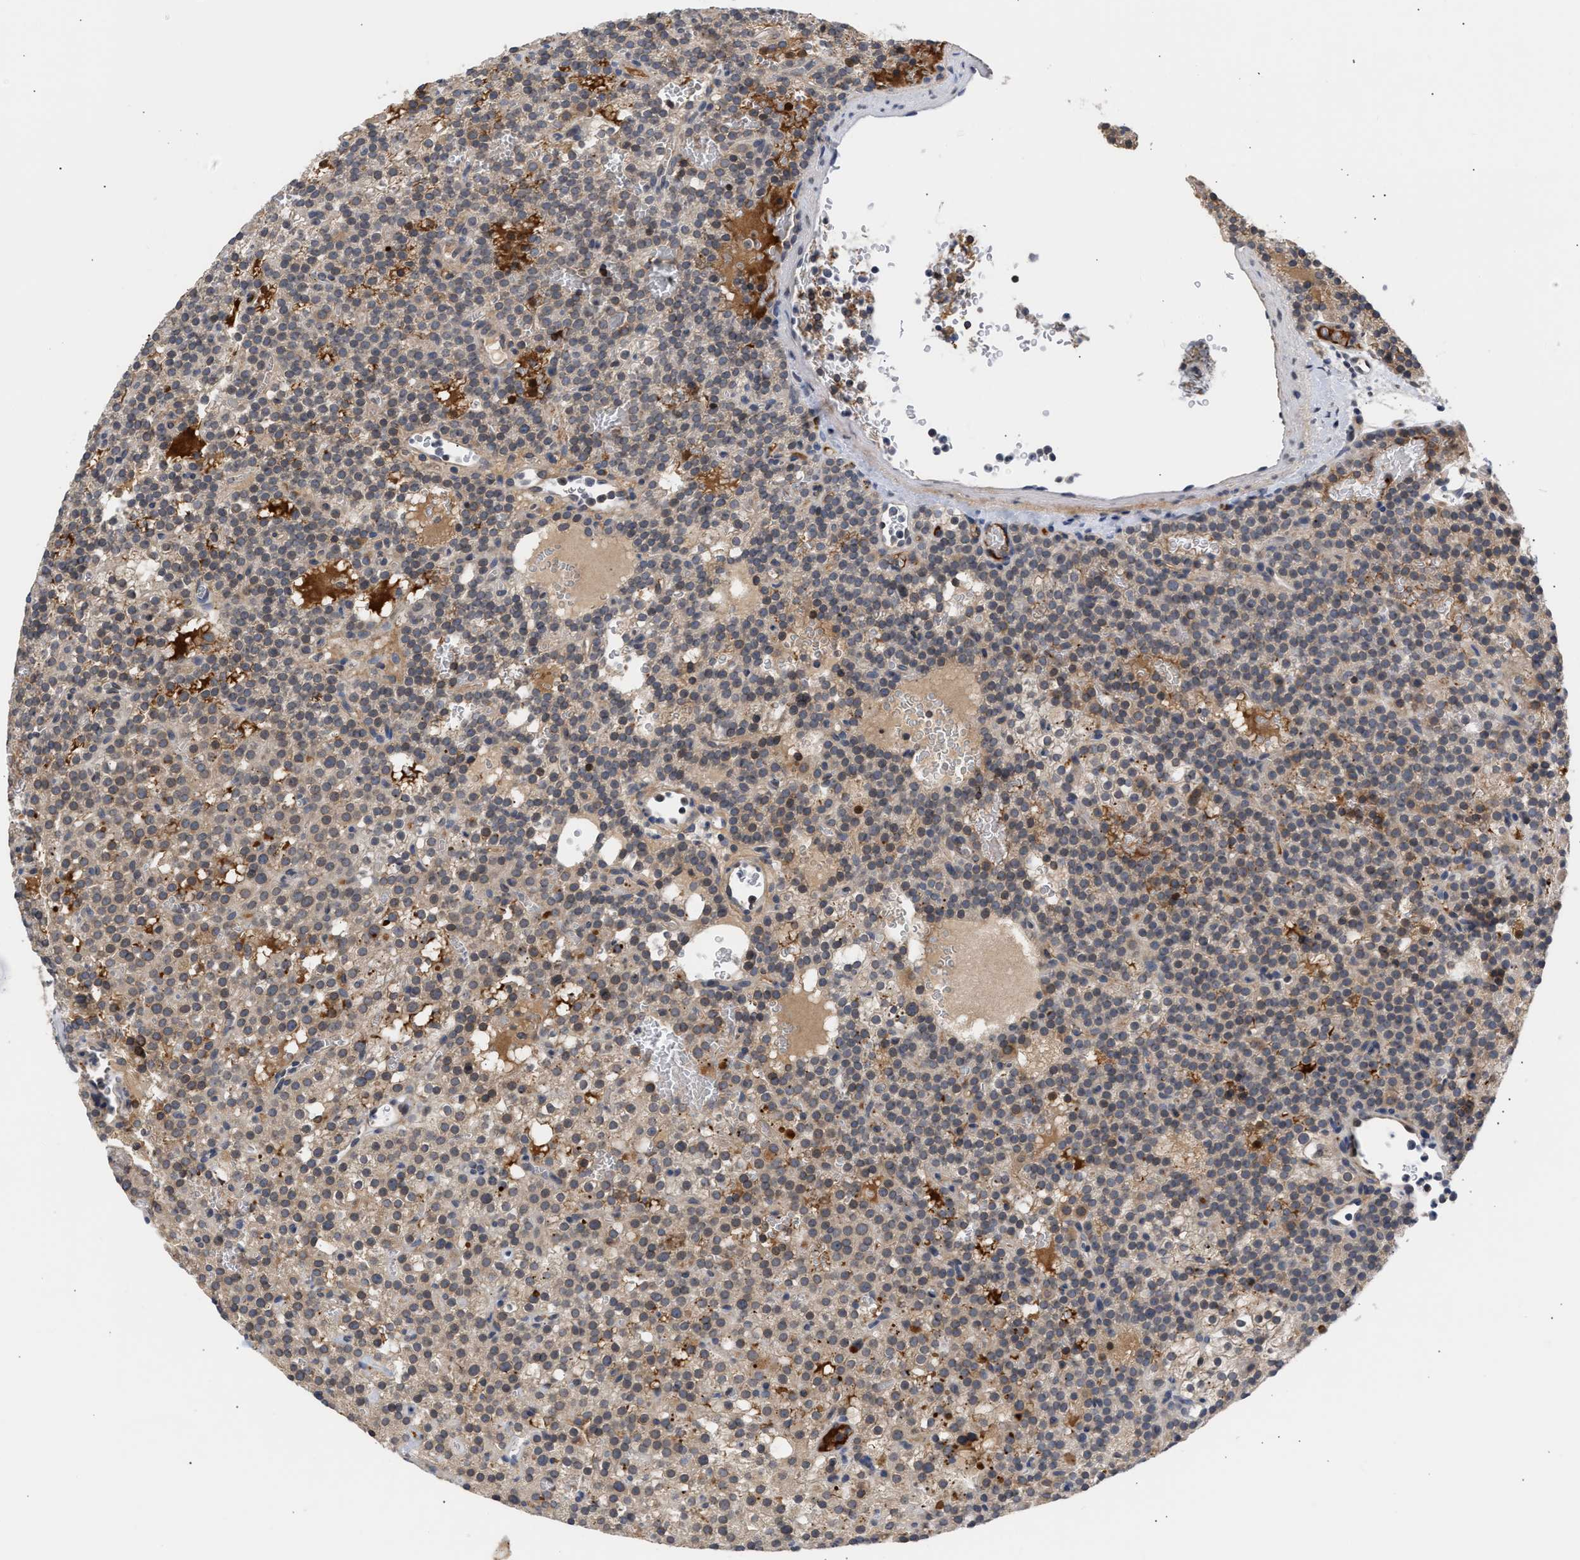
{"staining": {"intensity": "weak", "quantity": "25%-75%", "location": "cytoplasmic/membranous"}, "tissue": "parathyroid gland", "cell_type": "Glandular cells", "image_type": "normal", "snomed": [{"axis": "morphology", "description": "Normal tissue, NOS"}, {"axis": "morphology", "description": "Adenoma, NOS"}, {"axis": "topography", "description": "Parathyroid gland"}], "caption": "Immunohistochemical staining of normal parathyroid gland demonstrates weak cytoplasmic/membranous protein staining in approximately 25%-75% of glandular cells.", "gene": "NUP62", "patient": {"sex": "female", "age": 74}}